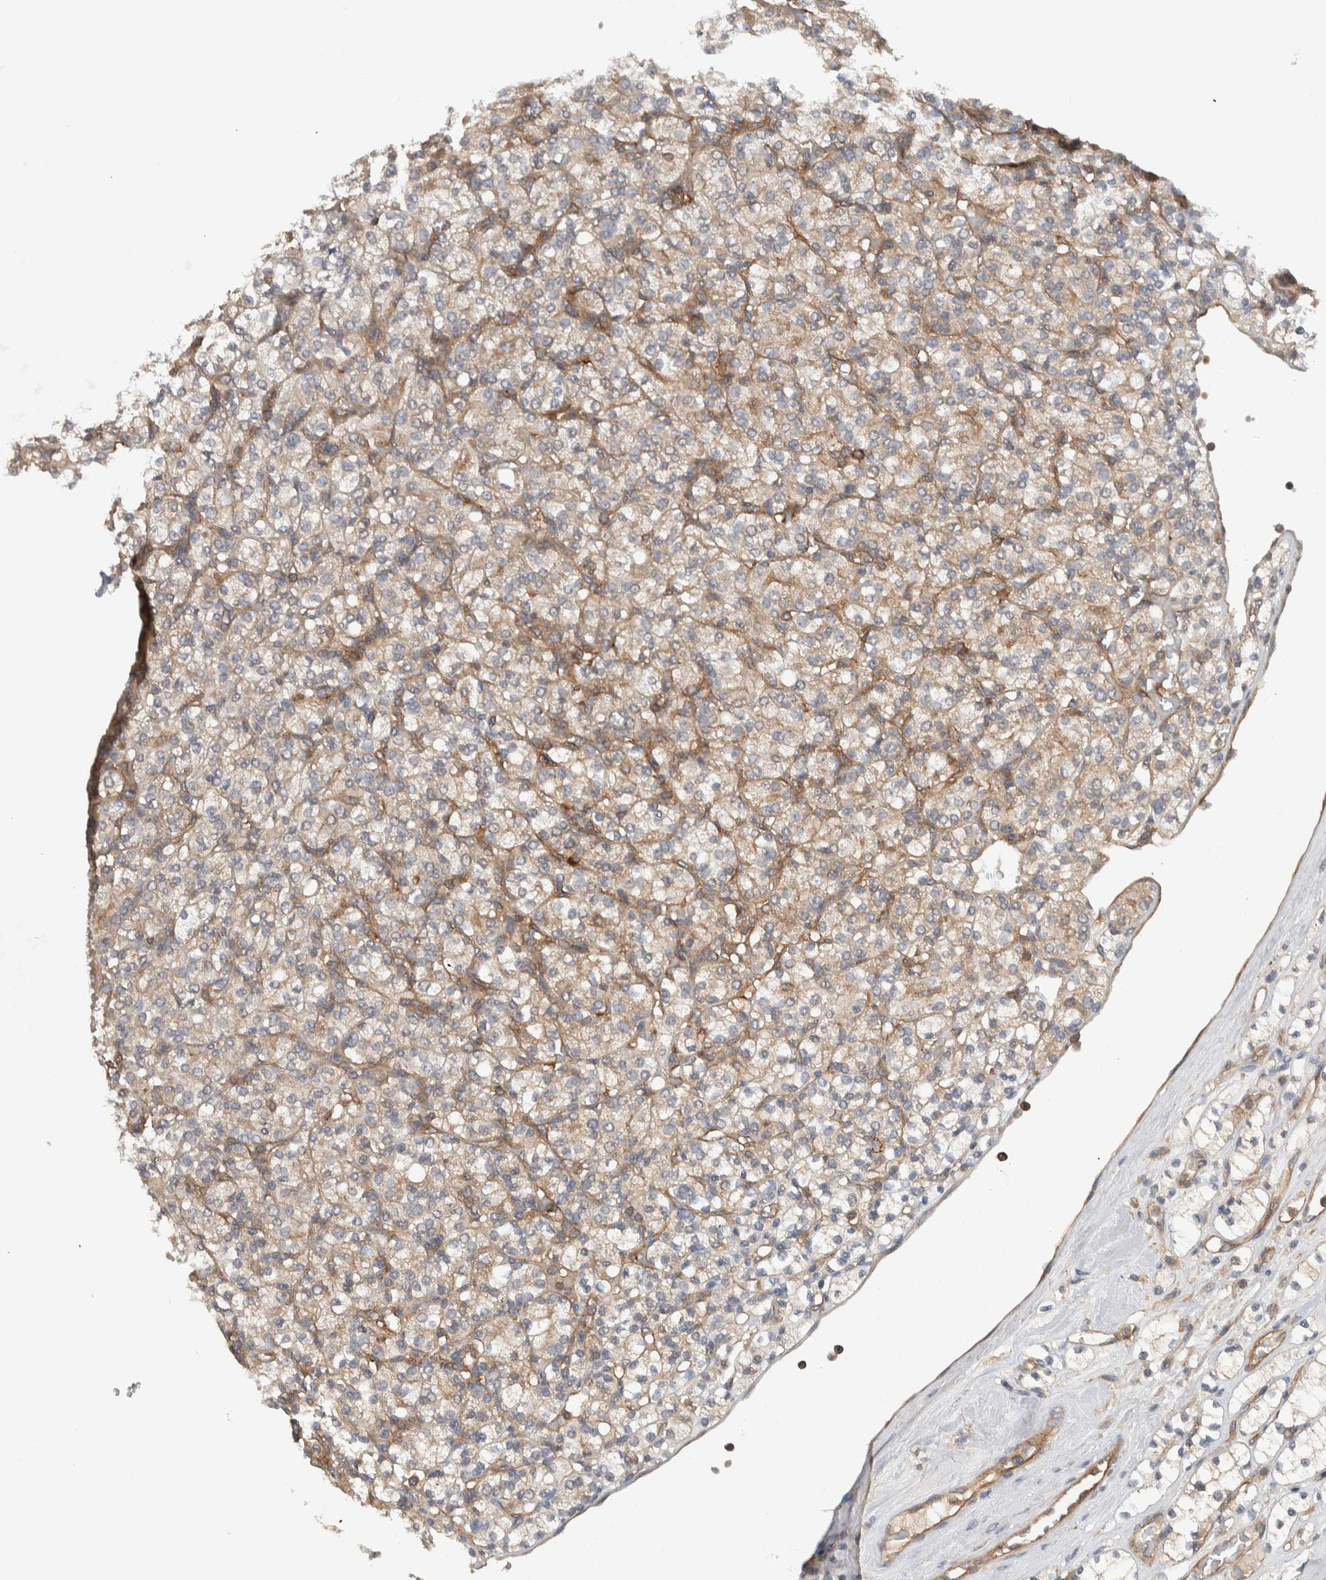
{"staining": {"intensity": "weak", "quantity": ">75%", "location": "cytoplasmic/membranous"}, "tissue": "renal cancer", "cell_type": "Tumor cells", "image_type": "cancer", "snomed": [{"axis": "morphology", "description": "Adenocarcinoma, NOS"}, {"axis": "topography", "description": "Kidney"}], "caption": "IHC photomicrograph of human adenocarcinoma (renal) stained for a protein (brown), which reveals low levels of weak cytoplasmic/membranous expression in about >75% of tumor cells.", "gene": "MPRIP", "patient": {"sex": "male", "age": 77}}